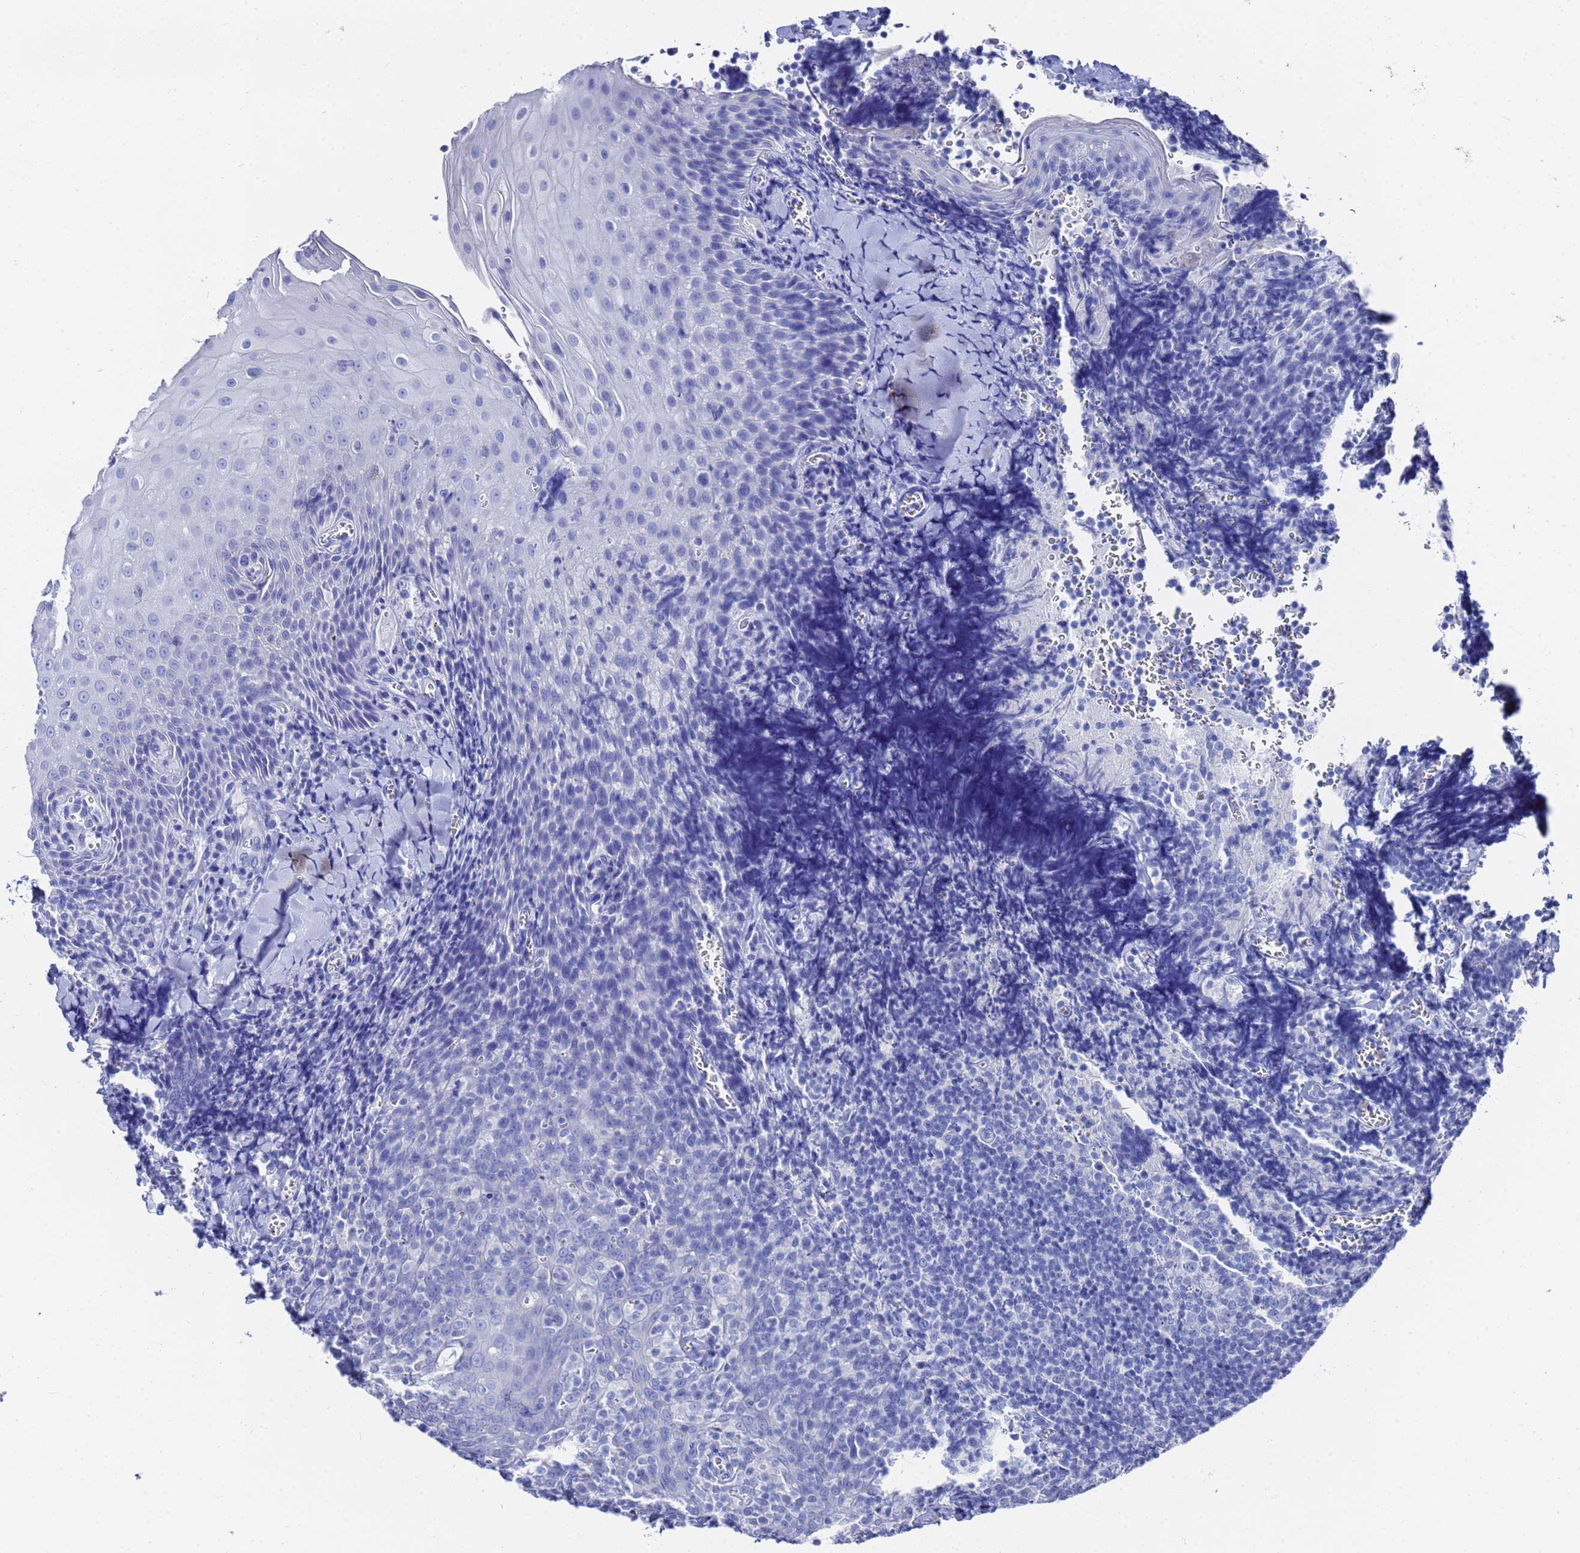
{"staining": {"intensity": "negative", "quantity": "none", "location": "none"}, "tissue": "tonsil", "cell_type": "Germinal center cells", "image_type": "normal", "snomed": [{"axis": "morphology", "description": "Normal tissue, NOS"}, {"axis": "topography", "description": "Tonsil"}], "caption": "IHC histopathology image of normal tonsil stained for a protein (brown), which exhibits no positivity in germinal center cells.", "gene": "GGT1", "patient": {"sex": "male", "age": 27}}